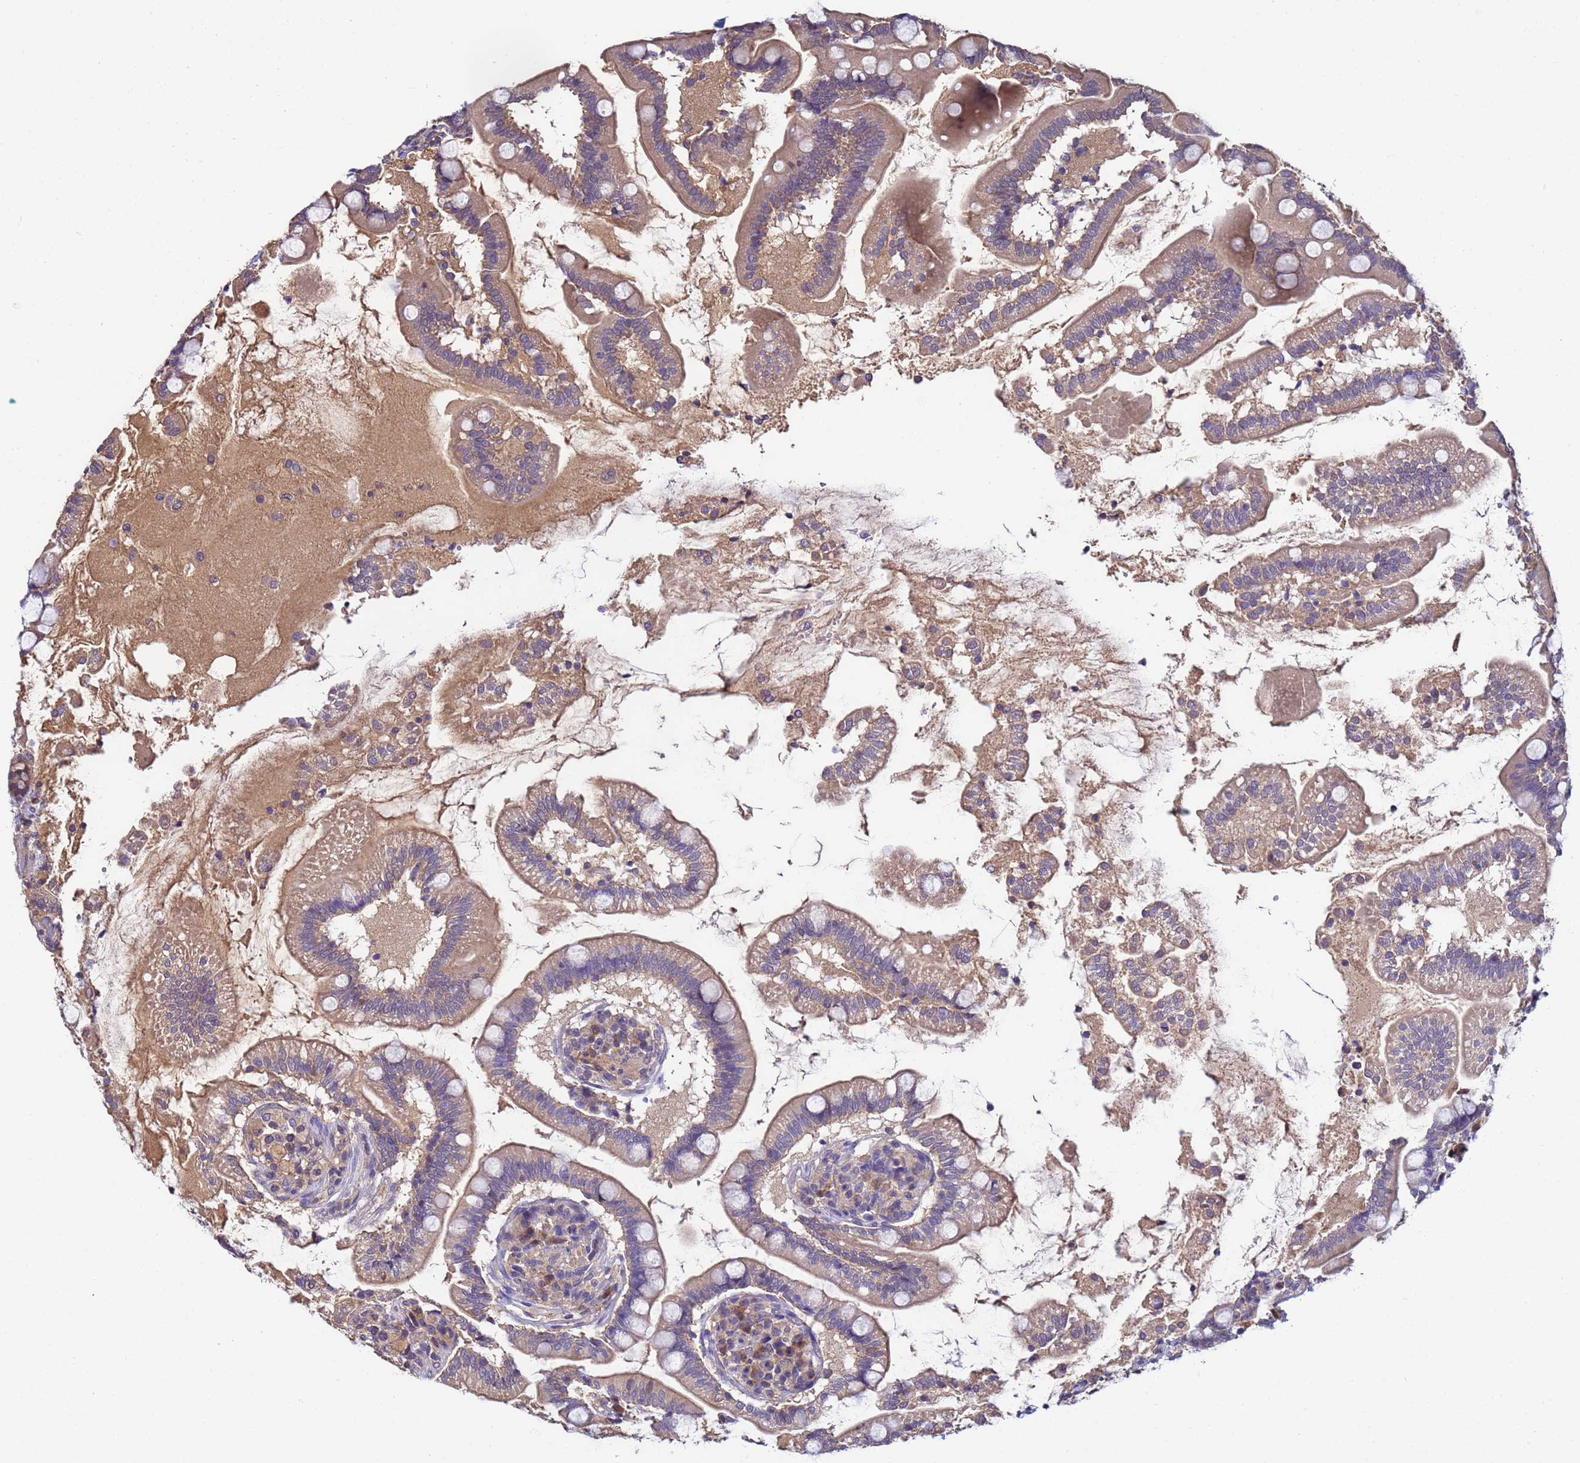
{"staining": {"intensity": "moderate", "quantity": ">75%", "location": "cytoplasmic/membranous"}, "tissue": "small intestine", "cell_type": "Glandular cells", "image_type": "normal", "snomed": [{"axis": "morphology", "description": "Normal tissue, NOS"}, {"axis": "topography", "description": "Small intestine"}], "caption": "IHC micrograph of normal small intestine stained for a protein (brown), which reveals medium levels of moderate cytoplasmic/membranous expression in about >75% of glandular cells.", "gene": "NAXE", "patient": {"sex": "female", "age": 64}}